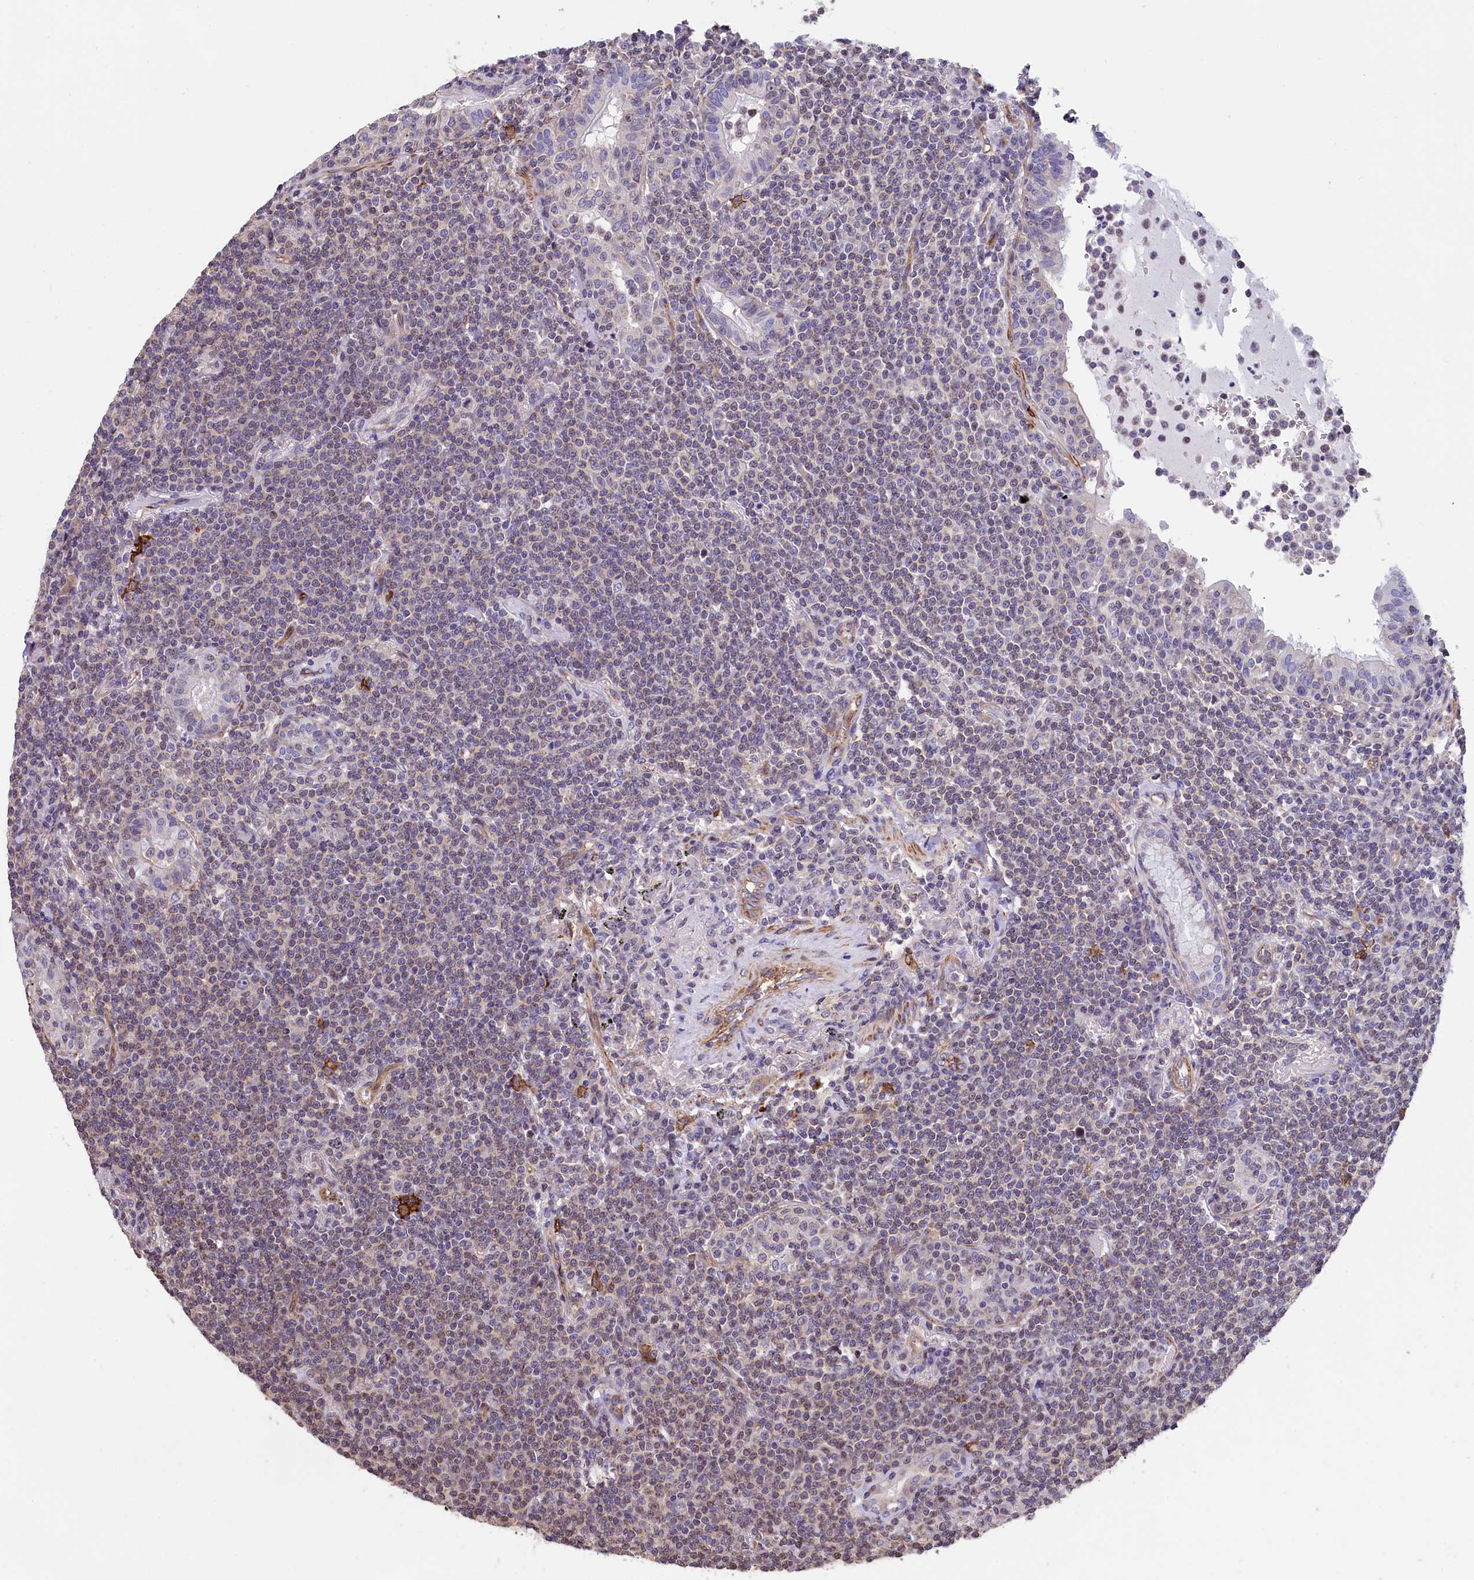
{"staining": {"intensity": "negative", "quantity": "none", "location": "none"}, "tissue": "lymphoma", "cell_type": "Tumor cells", "image_type": "cancer", "snomed": [{"axis": "morphology", "description": "Malignant lymphoma, non-Hodgkin's type, Low grade"}, {"axis": "topography", "description": "Lung"}], "caption": "Tumor cells are negative for brown protein staining in low-grade malignant lymphoma, non-Hodgkin's type.", "gene": "ZNF2", "patient": {"sex": "female", "age": 71}}